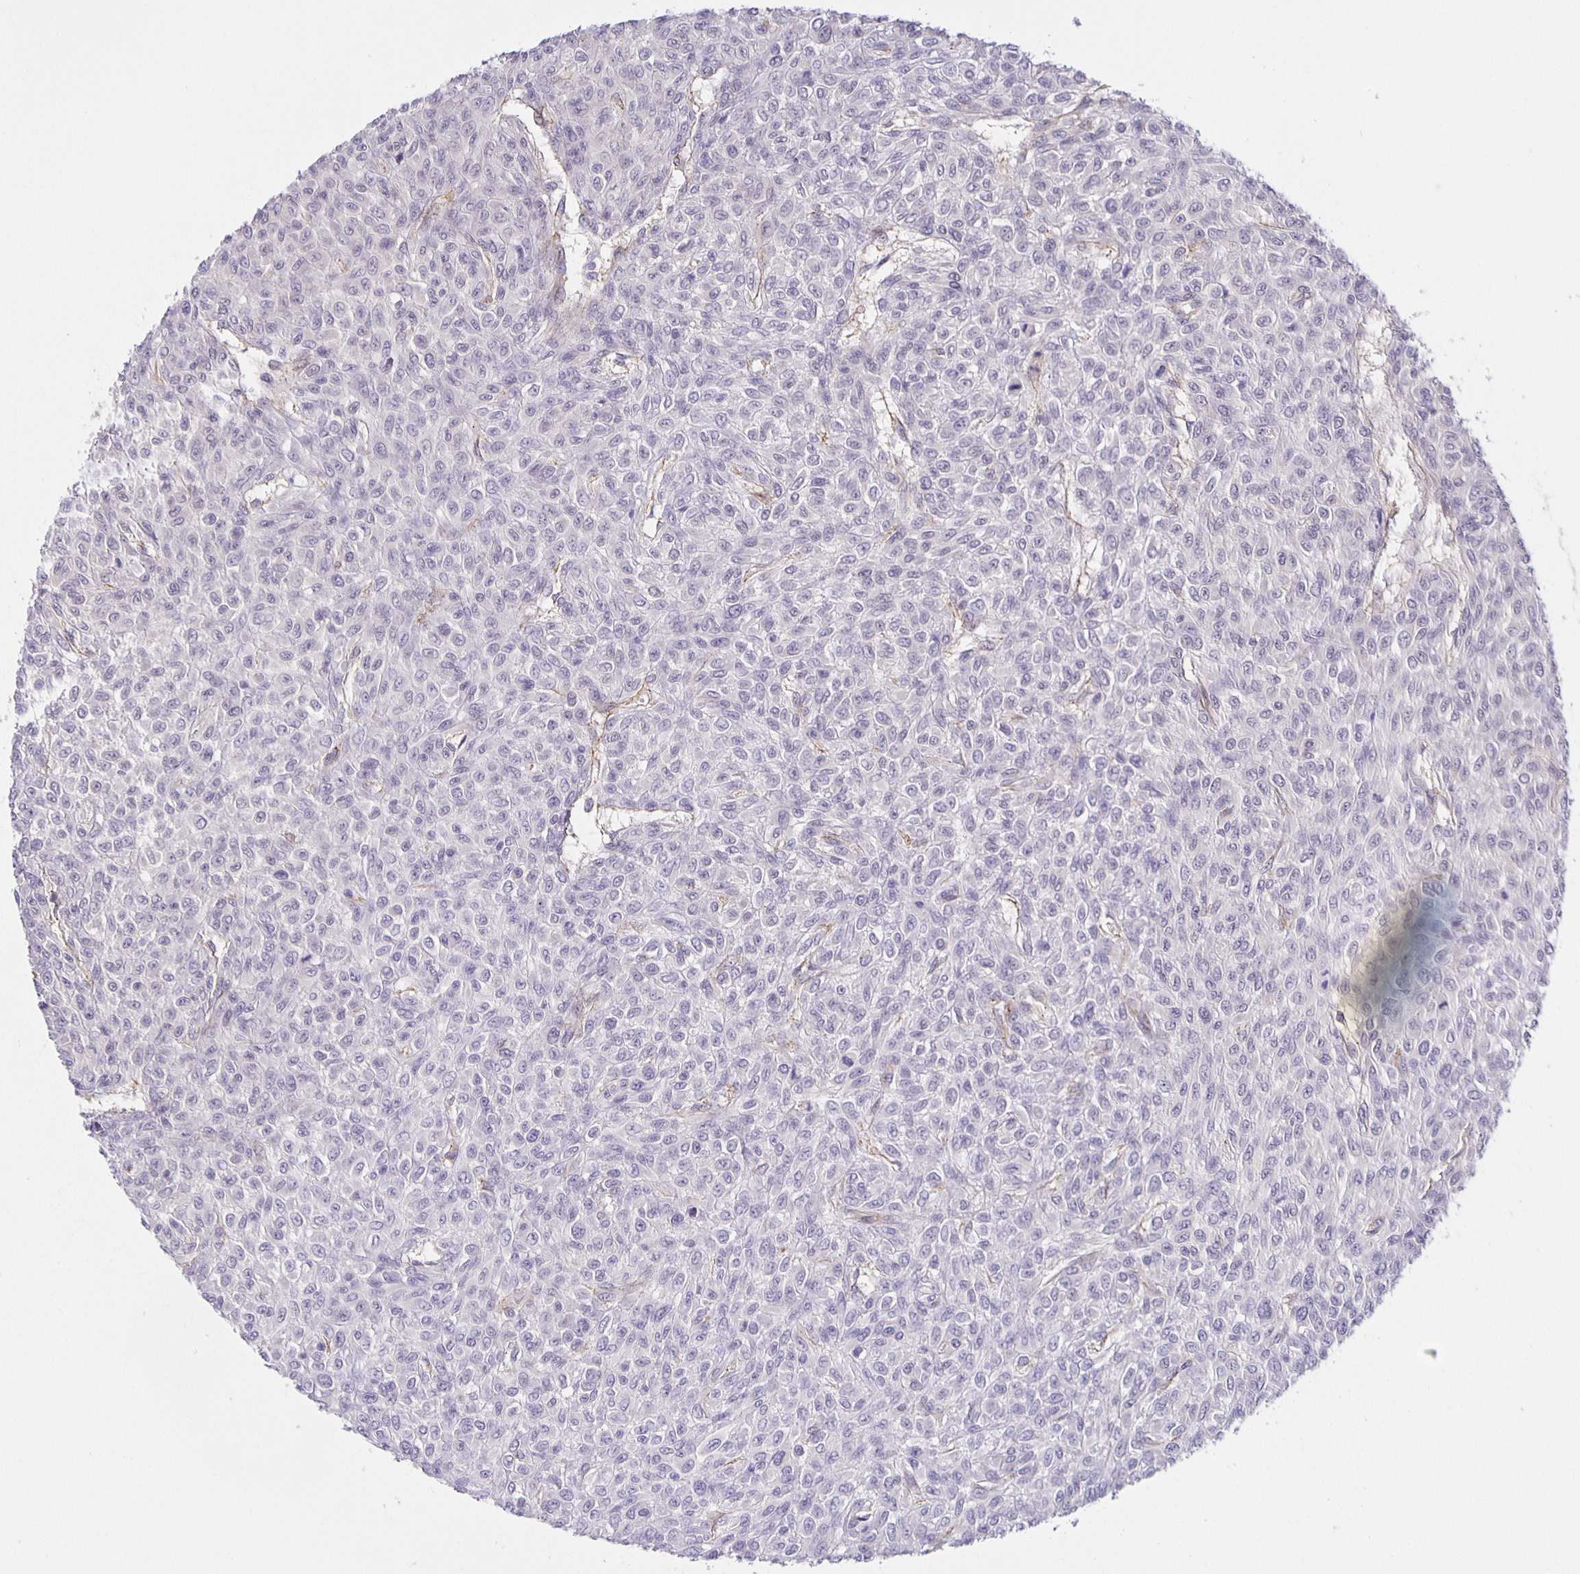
{"staining": {"intensity": "negative", "quantity": "none", "location": "none"}, "tissue": "renal cancer", "cell_type": "Tumor cells", "image_type": "cancer", "snomed": [{"axis": "morphology", "description": "Adenocarcinoma, NOS"}, {"axis": "topography", "description": "Kidney"}], "caption": "This histopathology image is of renal adenocarcinoma stained with IHC to label a protein in brown with the nuclei are counter-stained blue. There is no expression in tumor cells. Brightfield microscopy of immunohistochemistry stained with DAB (3,3'-diaminobenzidine) (brown) and hematoxylin (blue), captured at high magnification.", "gene": "JMJD4", "patient": {"sex": "male", "age": 58}}